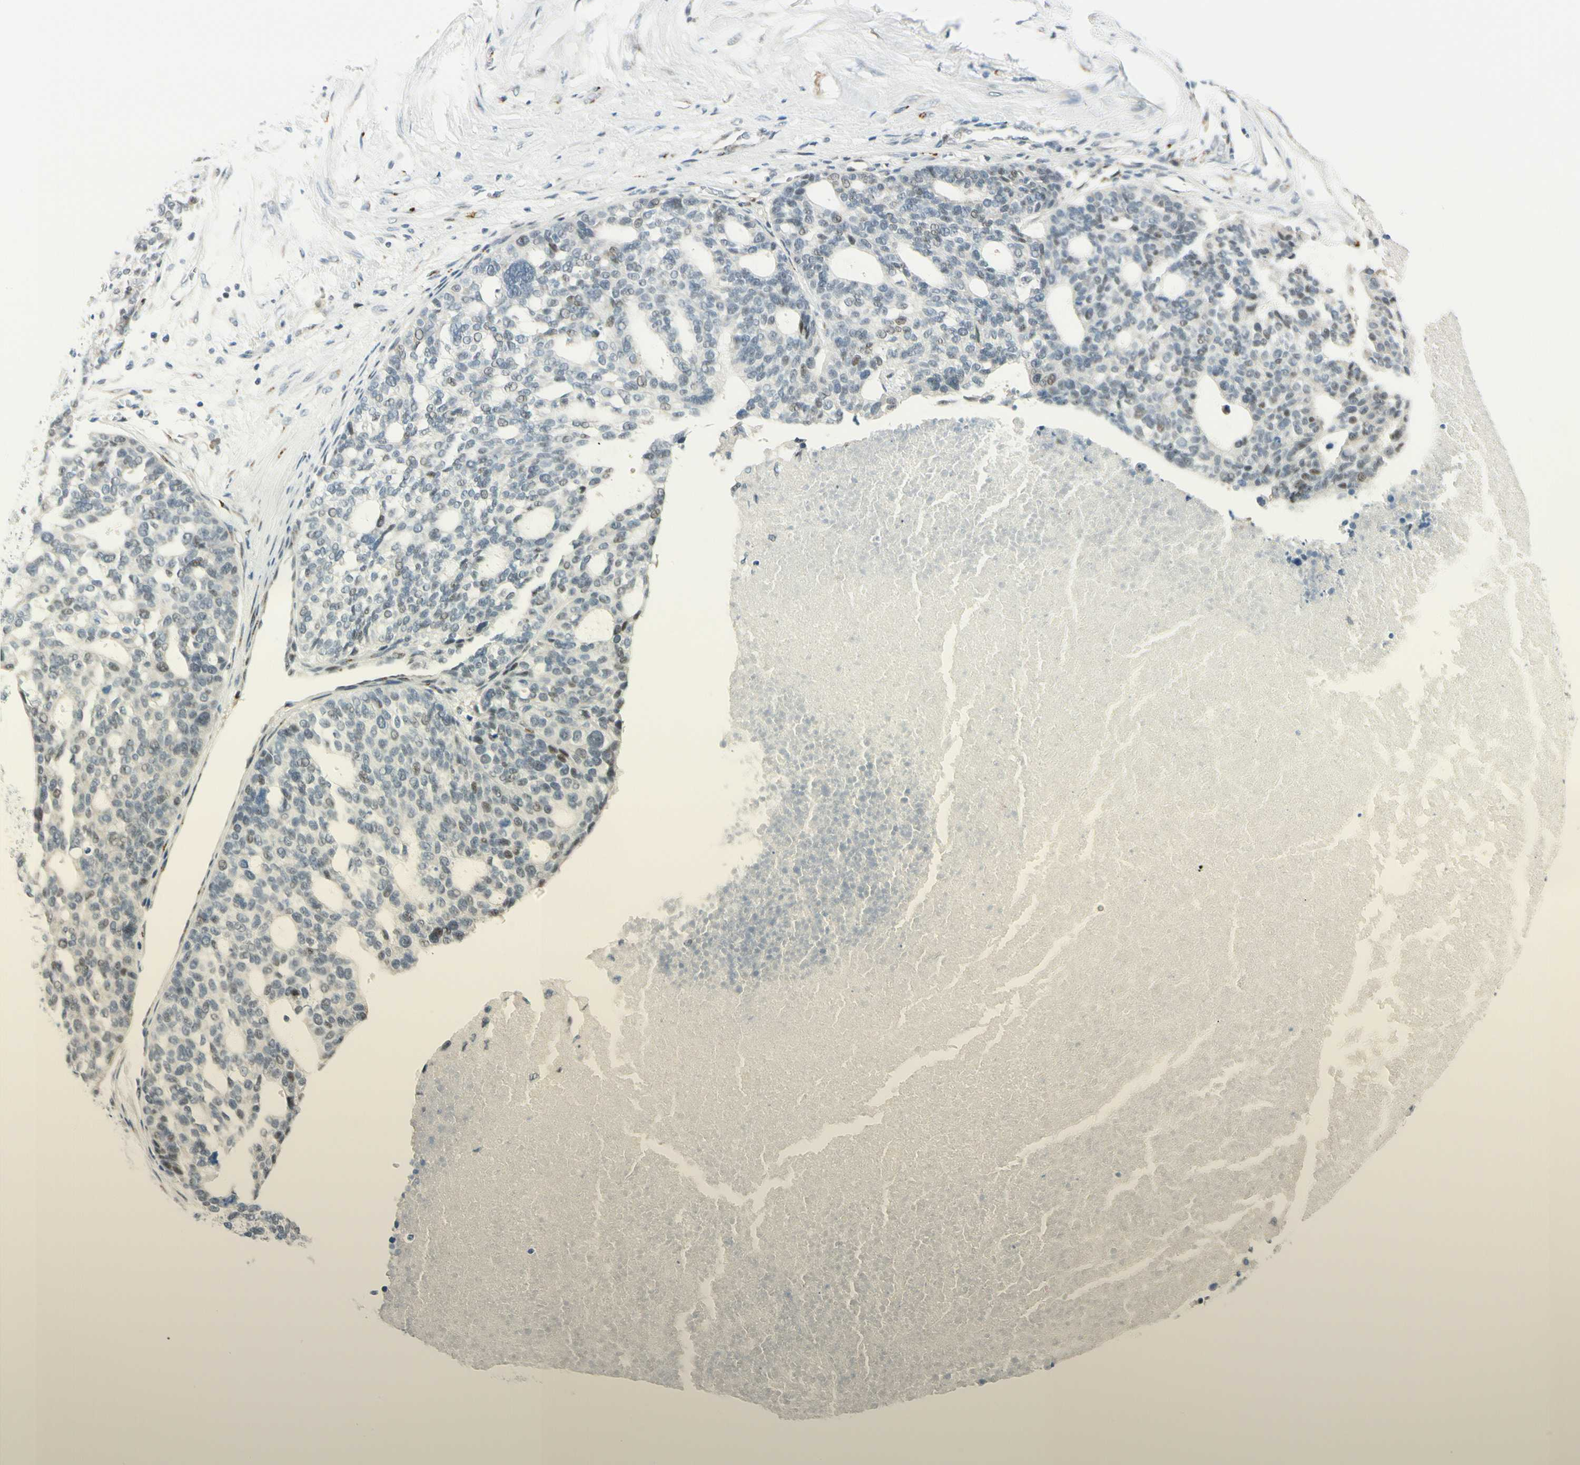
{"staining": {"intensity": "weak", "quantity": "<25%", "location": "nuclear"}, "tissue": "ovarian cancer", "cell_type": "Tumor cells", "image_type": "cancer", "snomed": [{"axis": "morphology", "description": "Cystadenocarcinoma, serous, NOS"}, {"axis": "topography", "description": "Ovary"}], "caption": "The immunohistochemistry micrograph has no significant positivity in tumor cells of serous cystadenocarcinoma (ovarian) tissue. (Stains: DAB (3,3'-diaminobenzidine) immunohistochemistry (IHC) with hematoxylin counter stain, Microscopy: brightfield microscopy at high magnification).", "gene": "B4GALNT1", "patient": {"sex": "female", "age": 59}}